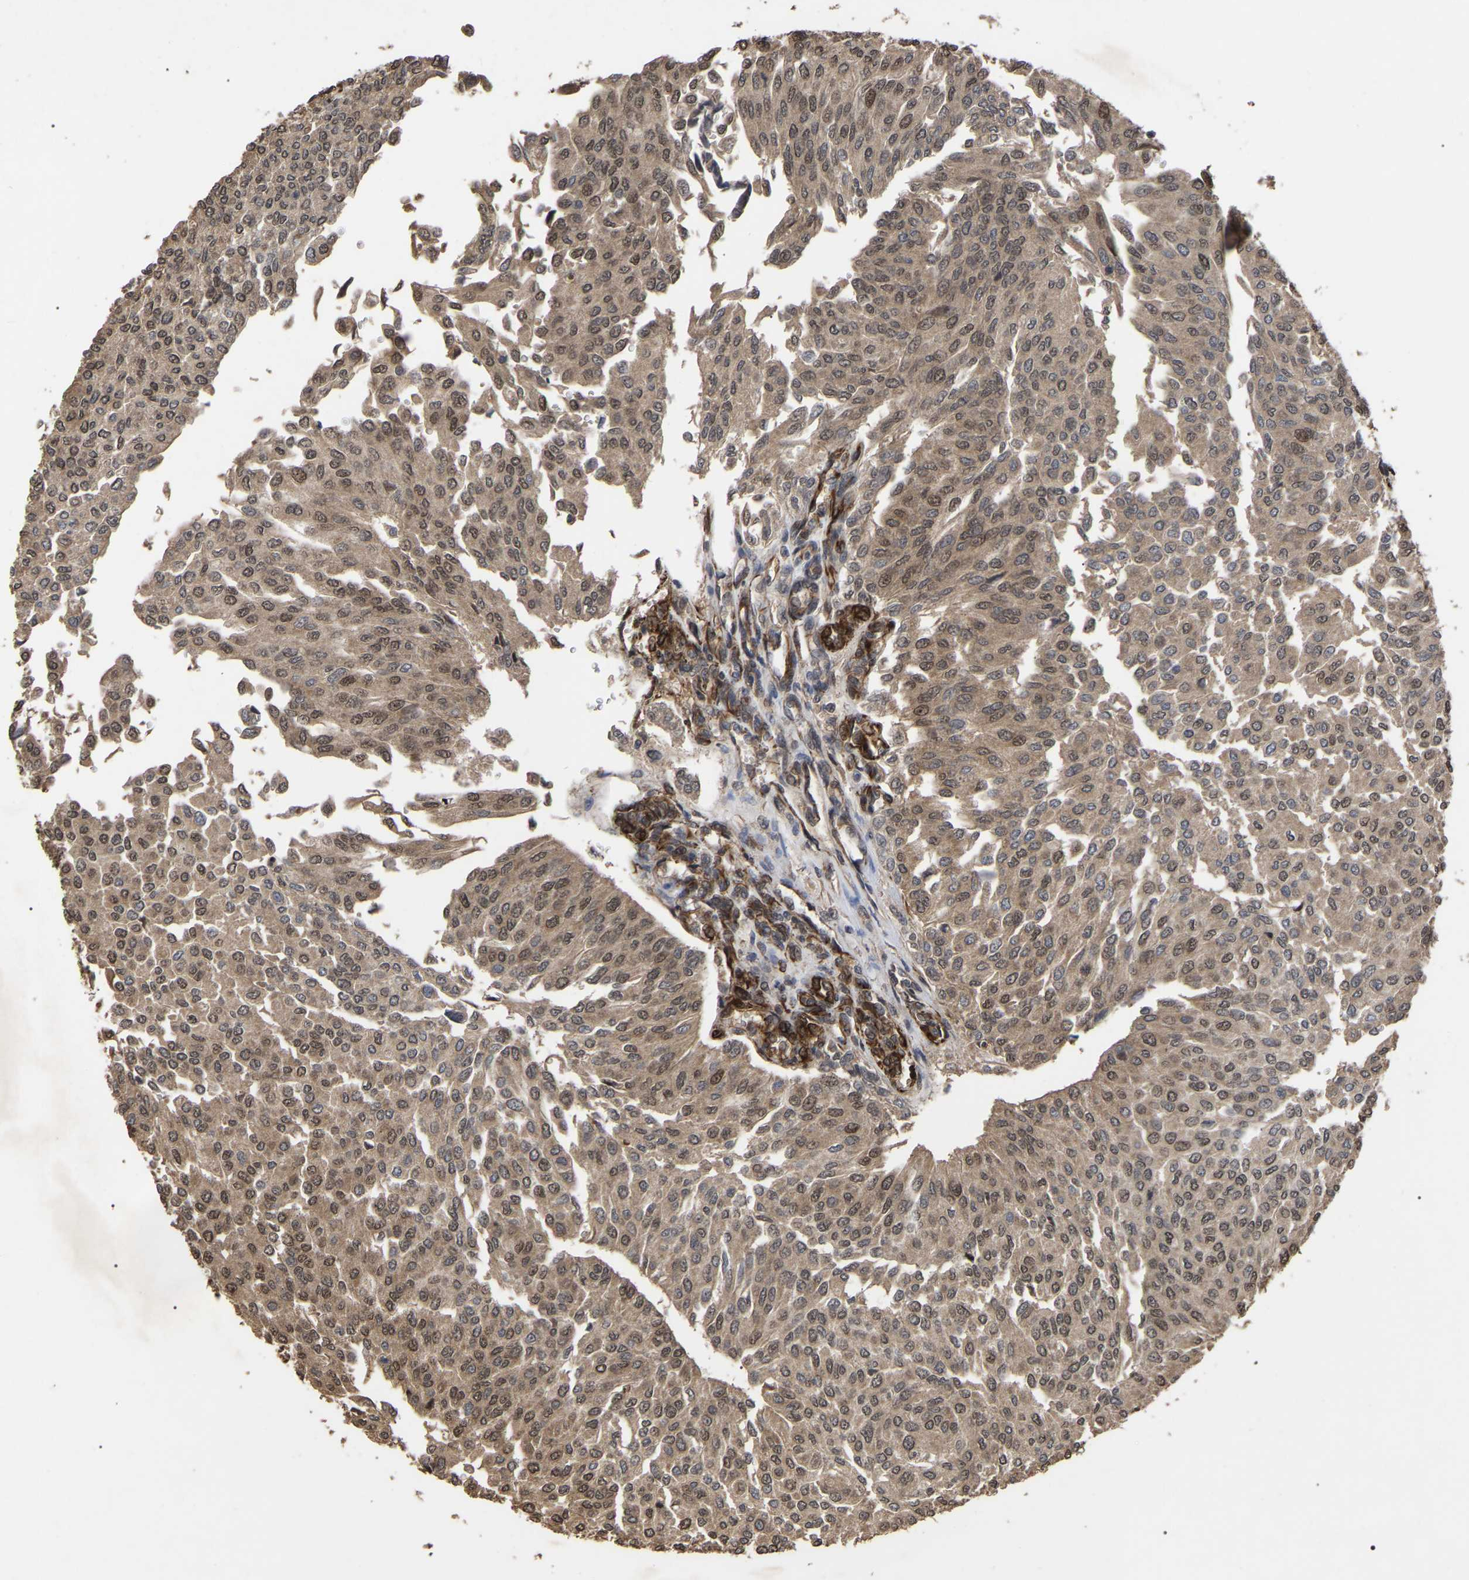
{"staining": {"intensity": "moderate", "quantity": ">75%", "location": "cytoplasmic/membranous,nuclear"}, "tissue": "urothelial cancer", "cell_type": "Tumor cells", "image_type": "cancer", "snomed": [{"axis": "morphology", "description": "Urothelial carcinoma, Low grade"}, {"axis": "topography", "description": "Urinary bladder"}], "caption": "Low-grade urothelial carcinoma was stained to show a protein in brown. There is medium levels of moderate cytoplasmic/membranous and nuclear positivity in about >75% of tumor cells. The protein of interest is shown in brown color, while the nuclei are stained blue.", "gene": "FAM161B", "patient": {"sex": "female", "age": 79}}